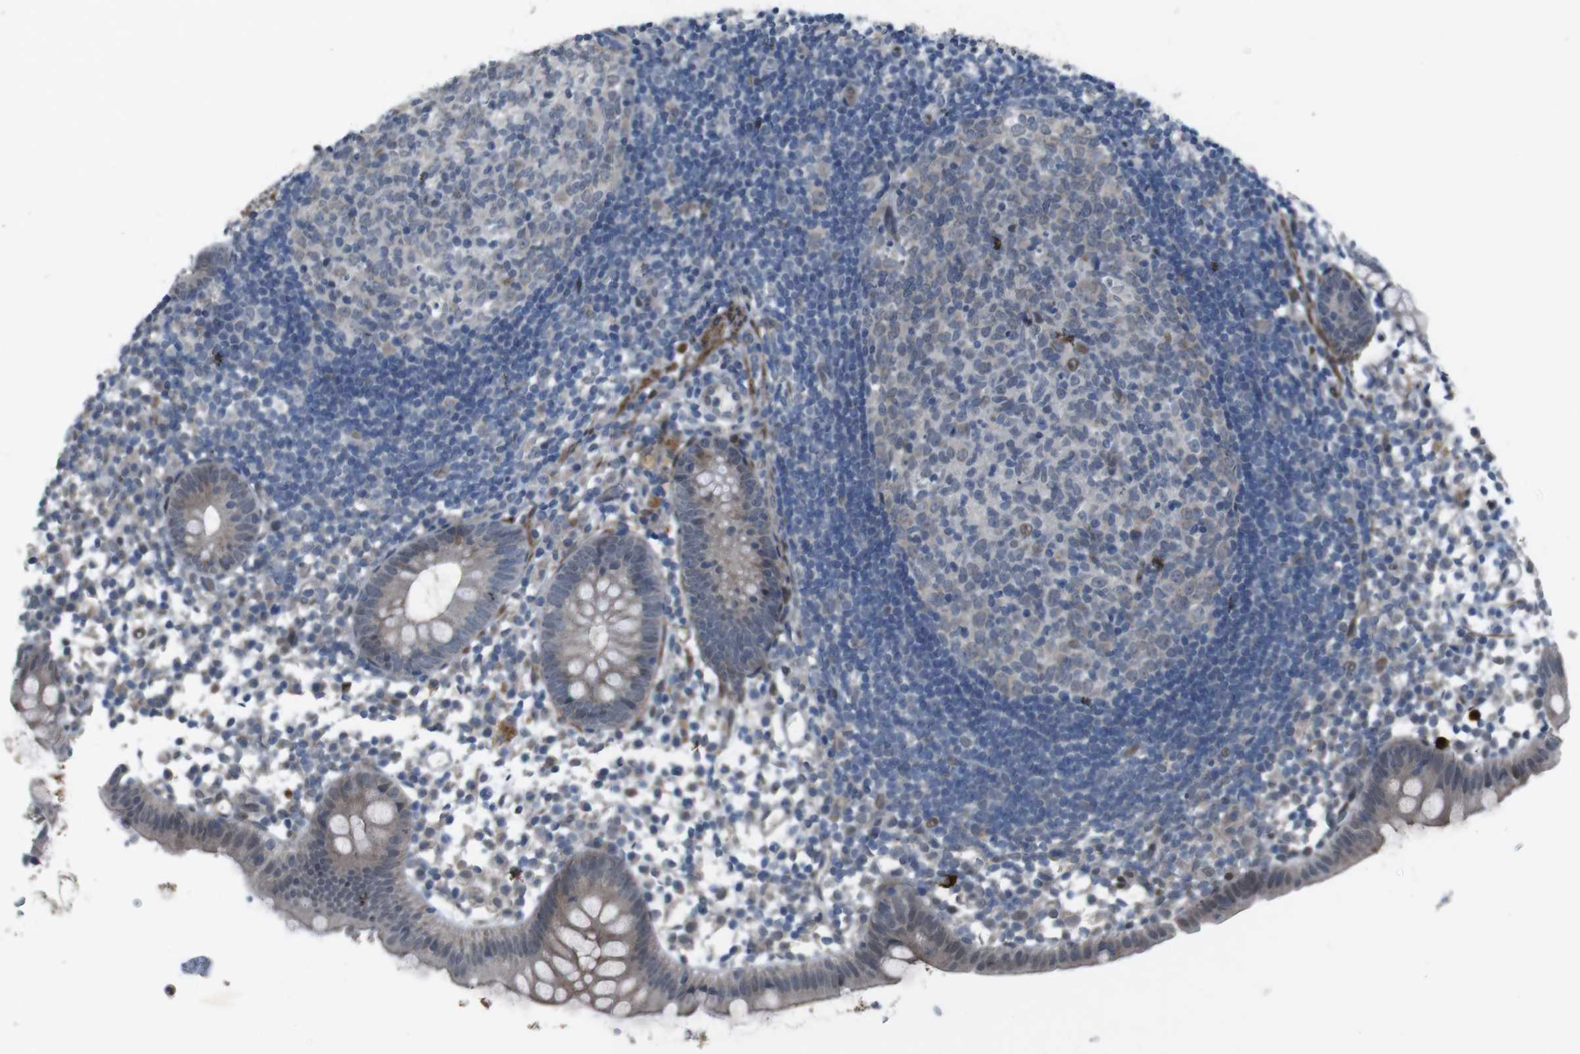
{"staining": {"intensity": "moderate", "quantity": "<25%", "location": "cytoplasmic/membranous,nuclear"}, "tissue": "appendix", "cell_type": "Glandular cells", "image_type": "normal", "snomed": [{"axis": "morphology", "description": "Normal tissue, NOS"}, {"axis": "topography", "description": "Appendix"}], "caption": "Immunohistochemistry staining of normal appendix, which demonstrates low levels of moderate cytoplasmic/membranous,nuclear positivity in approximately <25% of glandular cells indicating moderate cytoplasmic/membranous,nuclear protein expression. The staining was performed using DAB (3,3'-diaminobenzidine) (brown) for protein detection and nuclei were counterstained in hematoxylin (blue).", "gene": "PBRM1", "patient": {"sex": "female", "age": 20}}